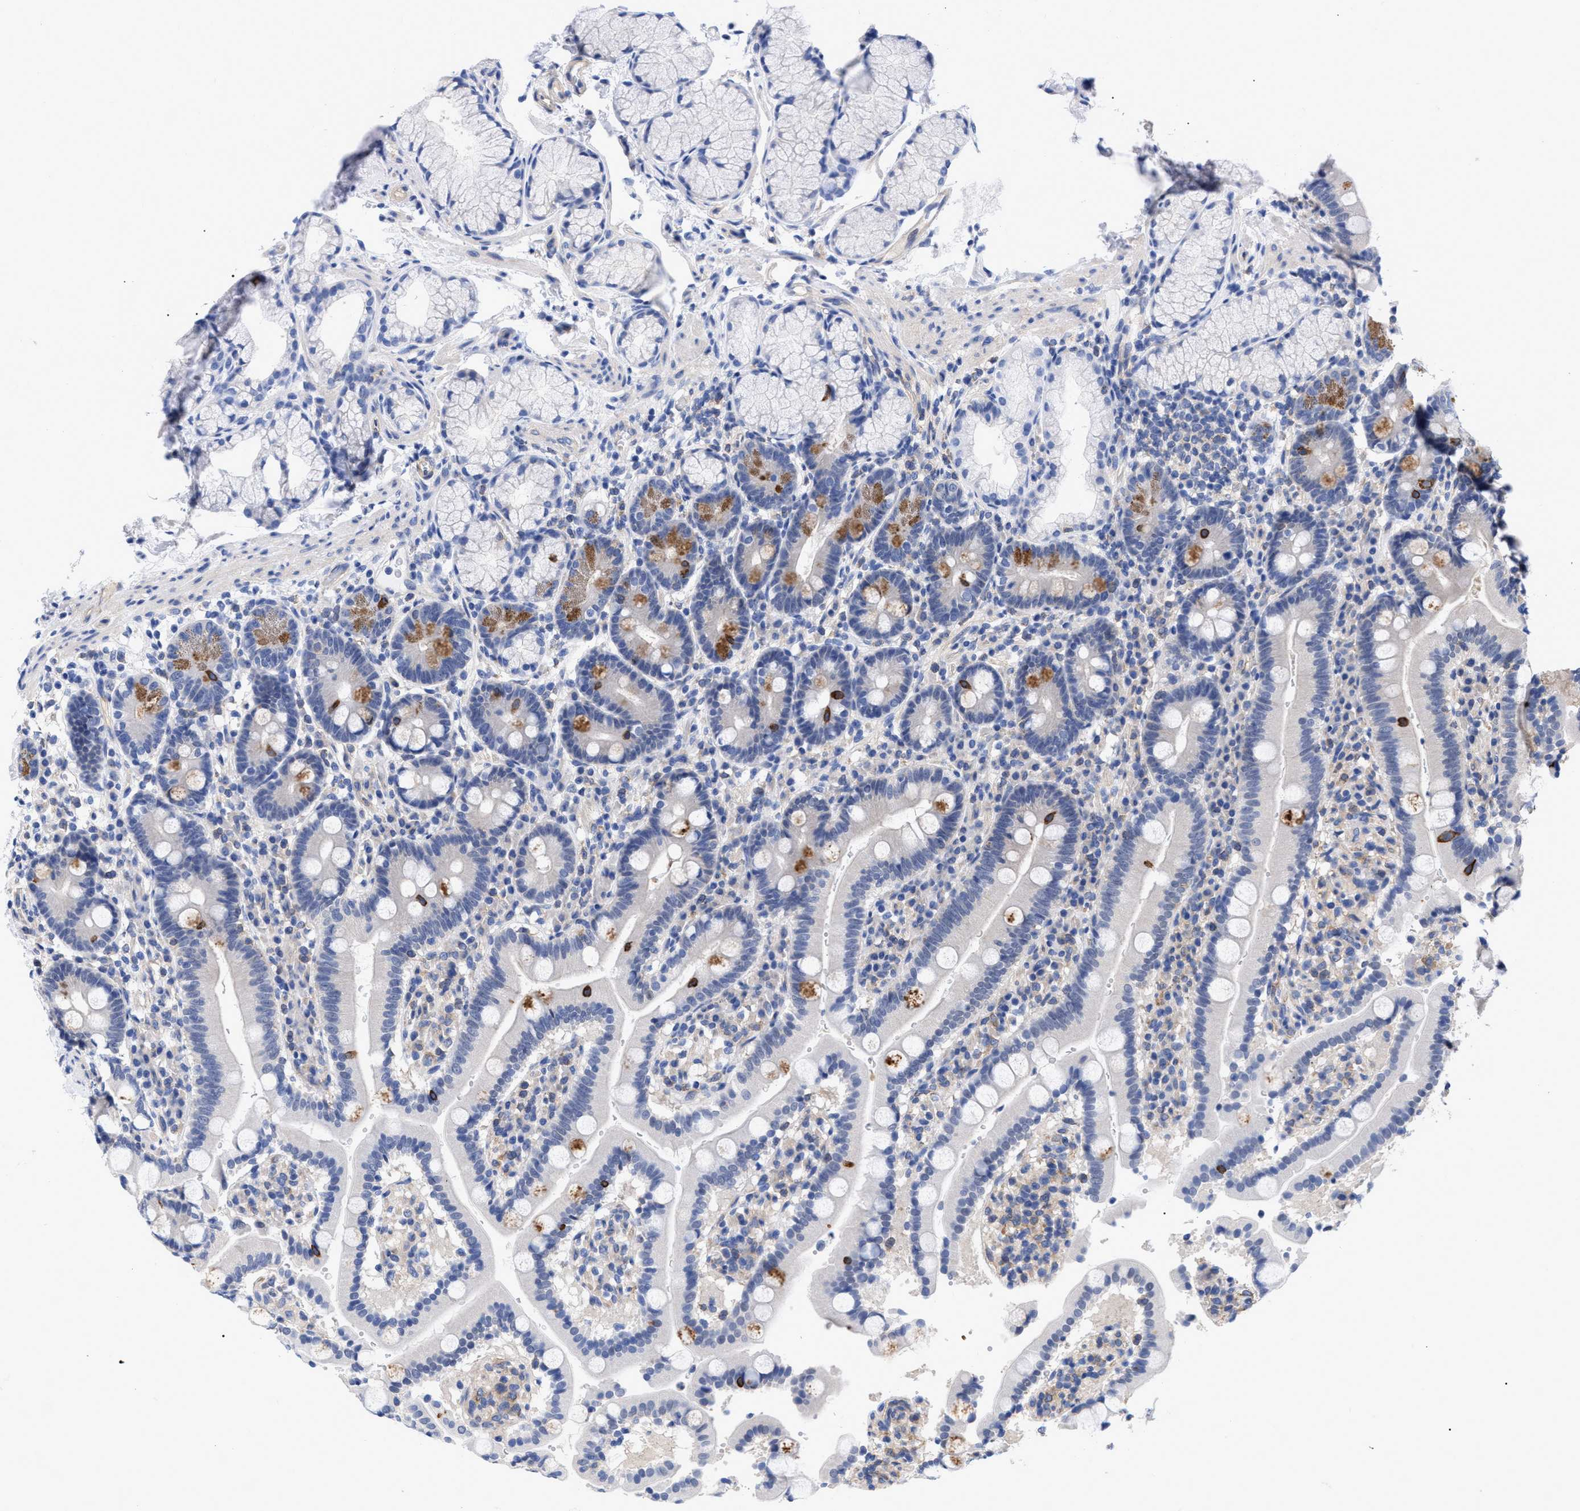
{"staining": {"intensity": "moderate", "quantity": "<25%", "location": "cytoplasmic/membranous"}, "tissue": "duodenum", "cell_type": "Glandular cells", "image_type": "normal", "snomed": [{"axis": "morphology", "description": "Normal tissue, NOS"}, {"axis": "topography", "description": "Small intestine, NOS"}], "caption": "High-magnification brightfield microscopy of normal duodenum stained with DAB (3,3'-diaminobenzidine) (brown) and counterstained with hematoxylin (blue). glandular cells exhibit moderate cytoplasmic/membranous expression is seen in approximately<25% of cells. The staining was performed using DAB to visualize the protein expression in brown, while the nuclei were stained in blue with hematoxylin (Magnification: 20x).", "gene": "IRAG2", "patient": {"sex": "female", "age": 71}}